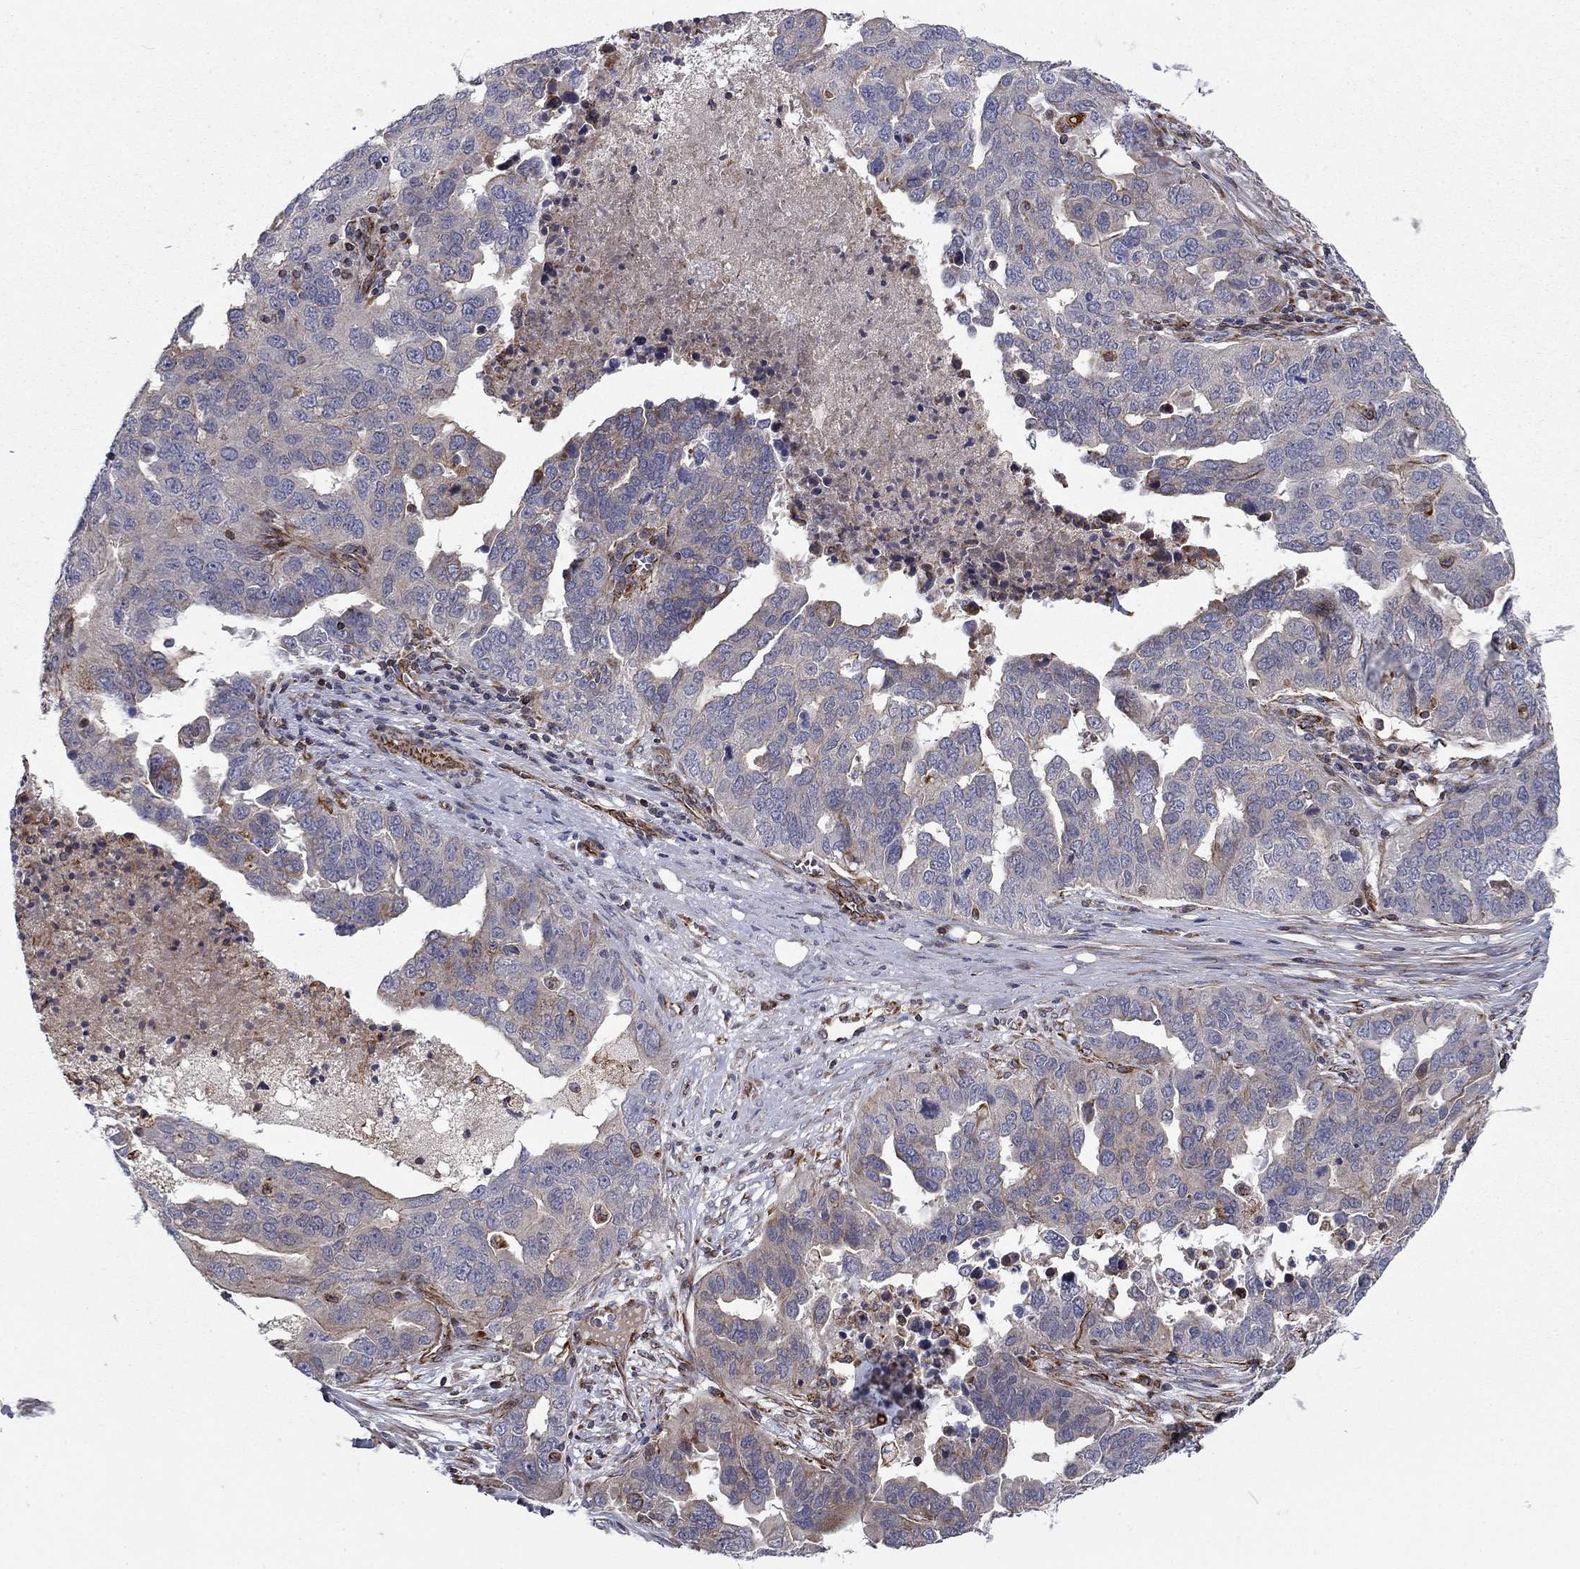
{"staining": {"intensity": "weak", "quantity": "<25%", "location": "cytoplasmic/membranous"}, "tissue": "ovarian cancer", "cell_type": "Tumor cells", "image_type": "cancer", "snomed": [{"axis": "morphology", "description": "Carcinoma, endometroid"}, {"axis": "topography", "description": "Soft tissue"}, {"axis": "topography", "description": "Ovary"}], "caption": "The histopathology image exhibits no staining of tumor cells in ovarian cancer (endometroid carcinoma).", "gene": "CLSTN1", "patient": {"sex": "female", "age": 52}}